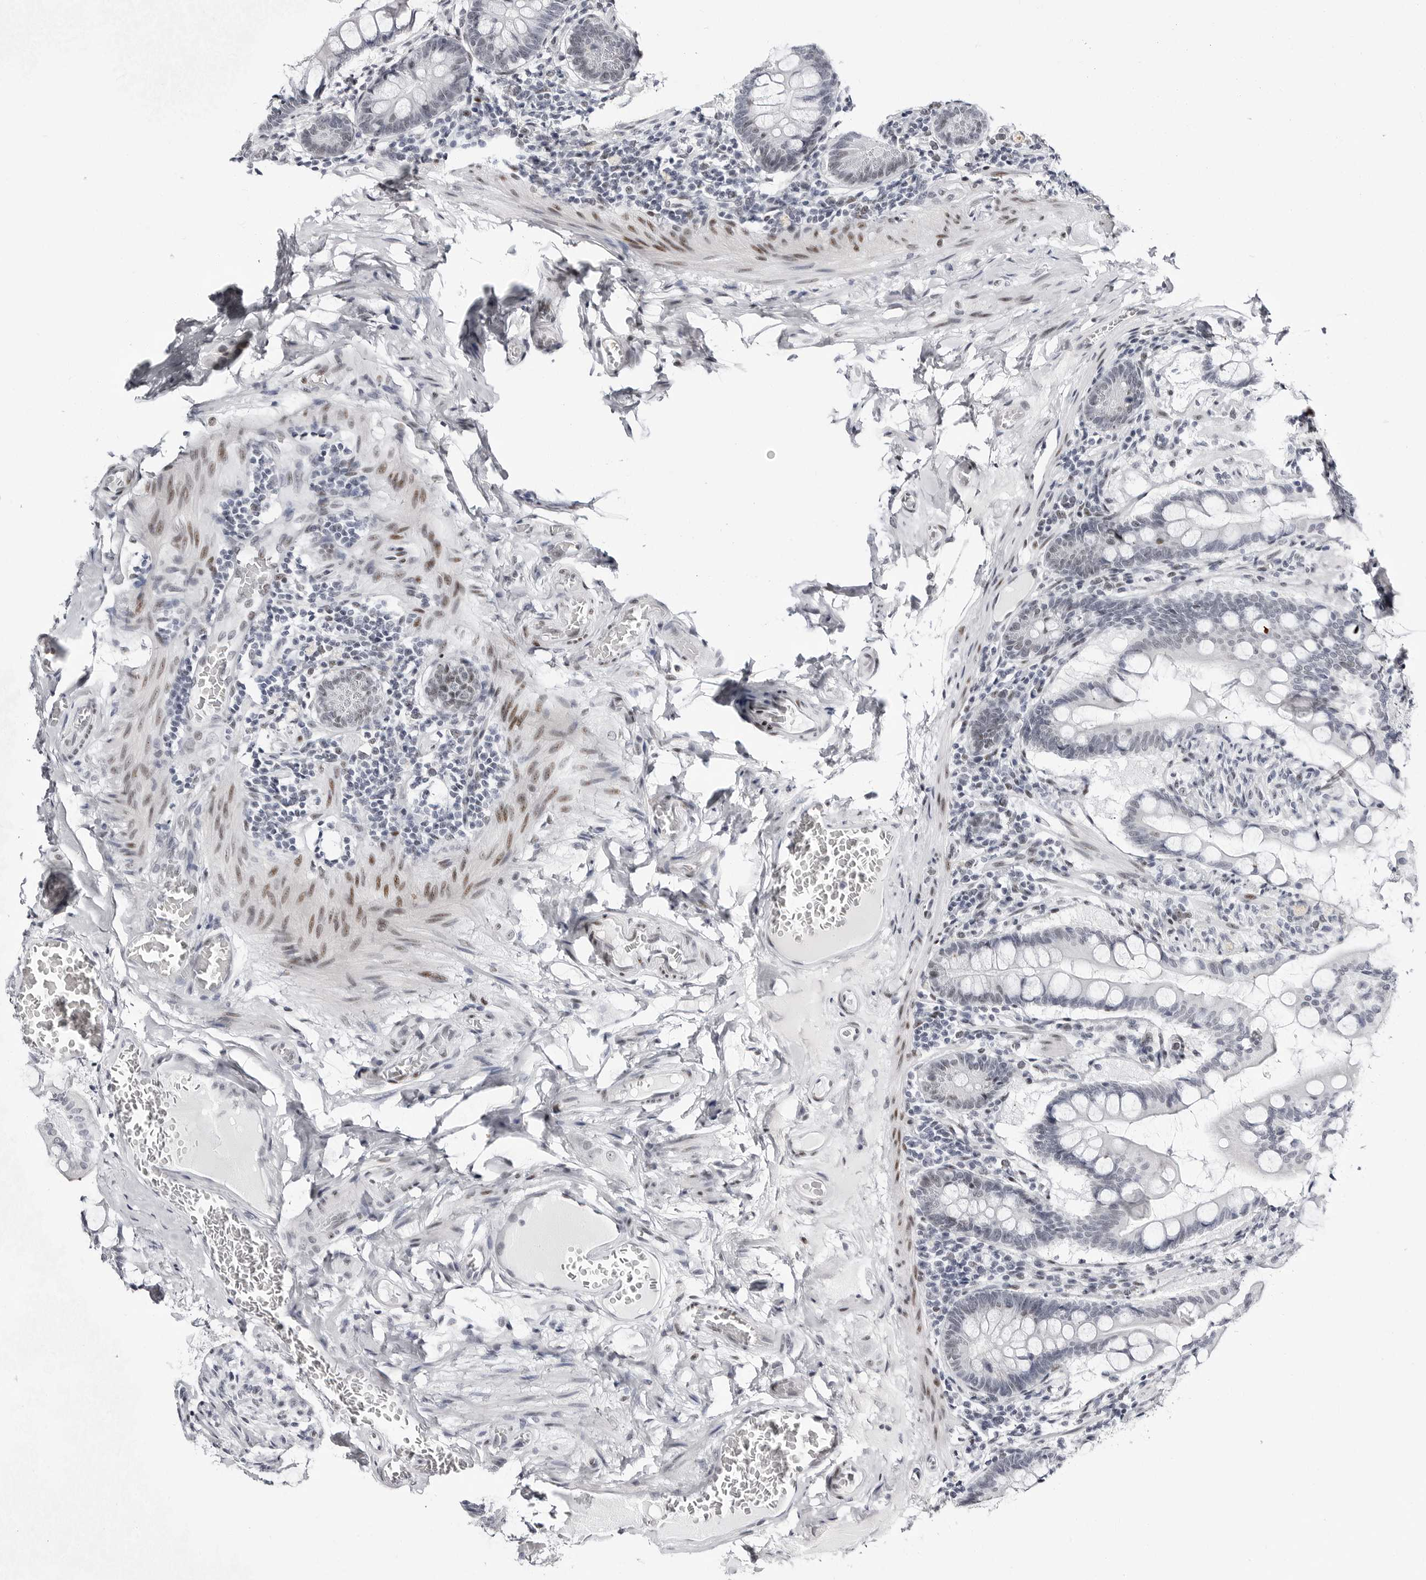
{"staining": {"intensity": "moderate", "quantity": "<25%", "location": "nuclear"}, "tissue": "small intestine", "cell_type": "Glandular cells", "image_type": "normal", "snomed": [{"axis": "morphology", "description": "Normal tissue, NOS"}, {"axis": "topography", "description": "Small intestine"}], "caption": "Immunohistochemistry staining of unremarkable small intestine, which displays low levels of moderate nuclear positivity in approximately <25% of glandular cells indicating moderate nuclear protein staining. The staining was performed using DAB (brown) for protein detection and nuclei were counterstained in hematoxylin (blue).", "gene": "VEZF1", "patient": {"sex": "male", "age": 41}}